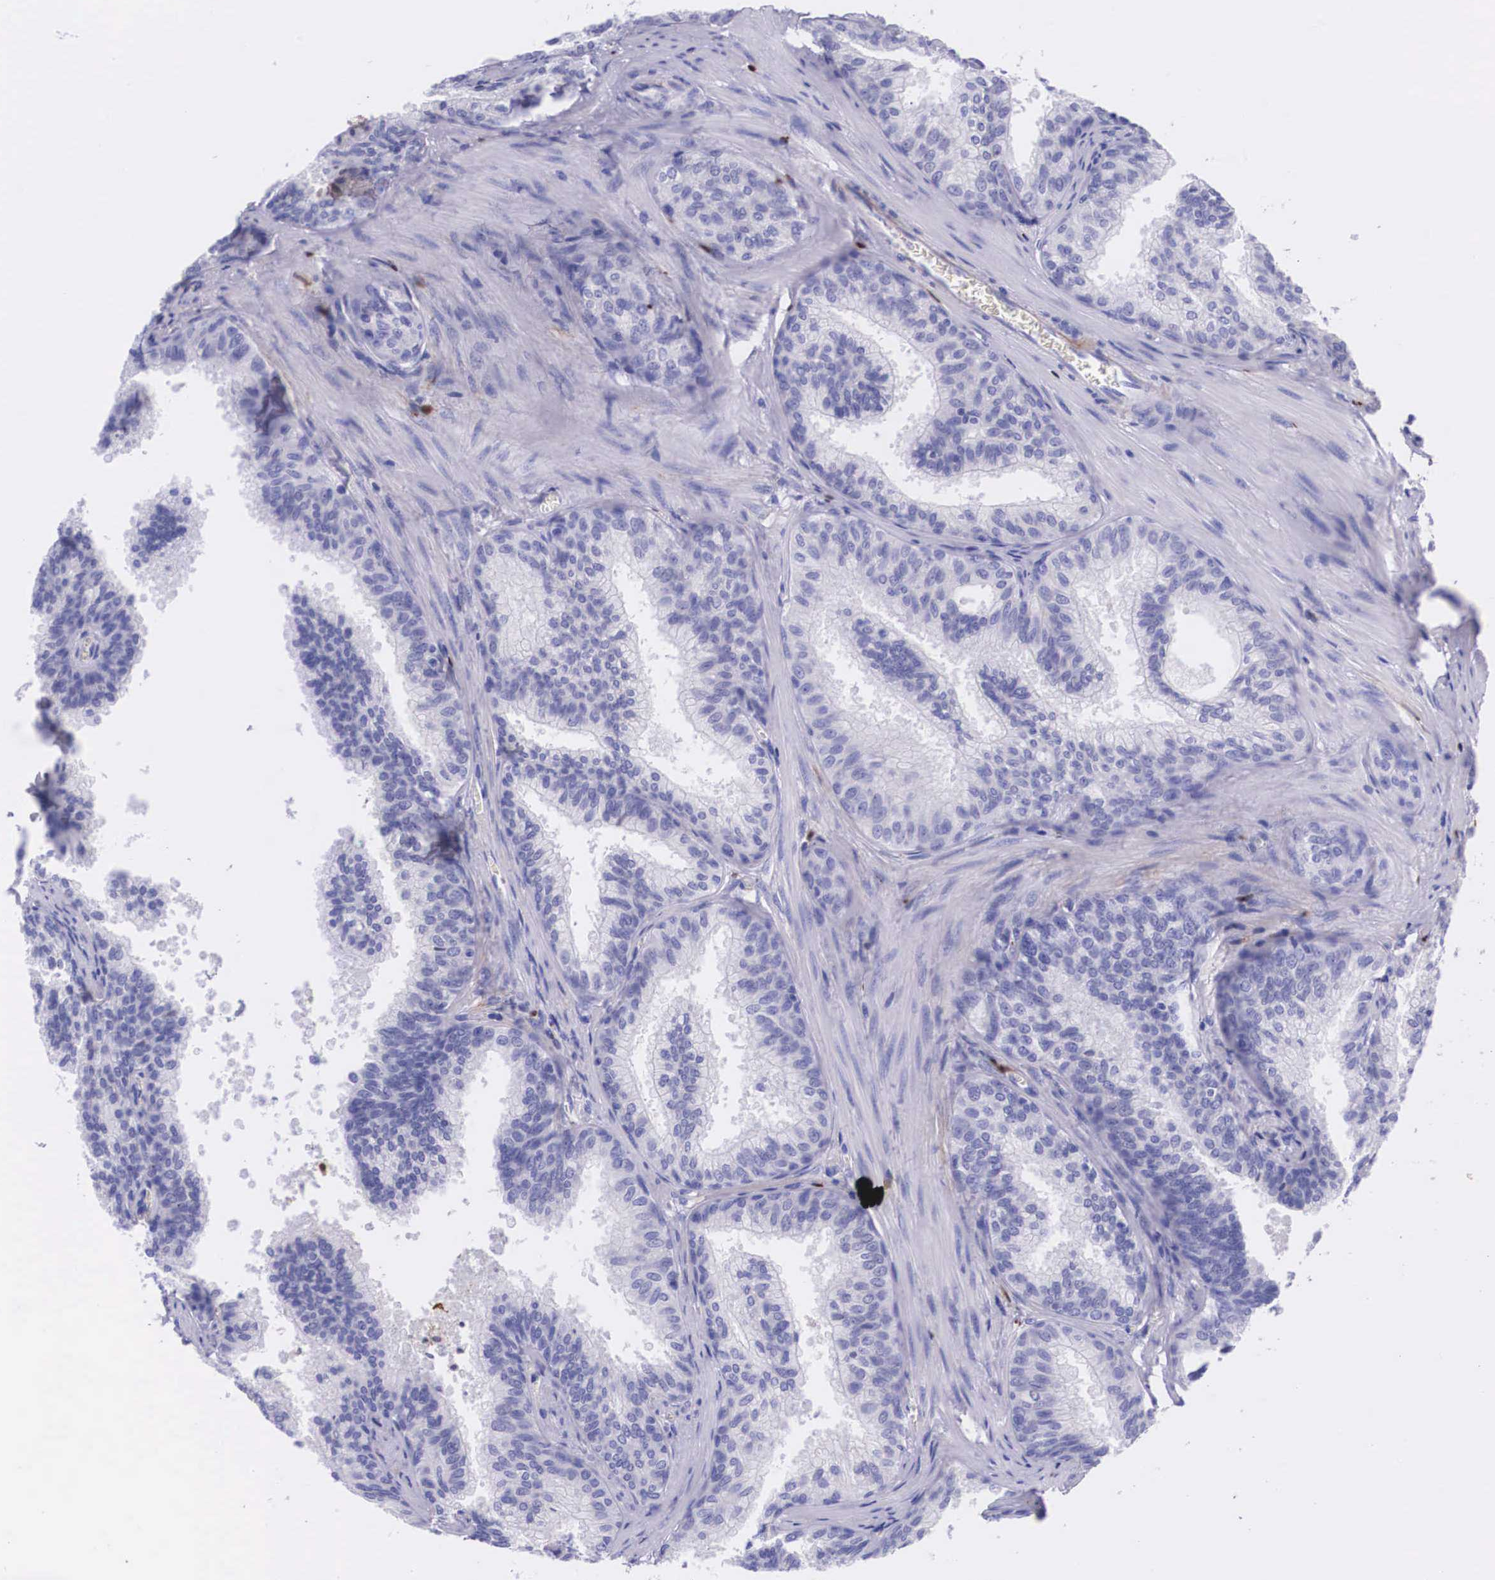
{"staining": {"intensity": "negative", "quantity": "none", "location": "none"}, "tissue": "prostate", "cell_type": "Glandular cells", "image_type": "normal", "snomed": [{"axis": "morphology", "description": "Normal tissue, NOS"}, {"axis": "topography", "description": "Prostate"}], "caption": "Glandular cells show no significant positivity in benign prostate.", "gene": "PLG", "patient": {"sex": "male", "age": 68}}